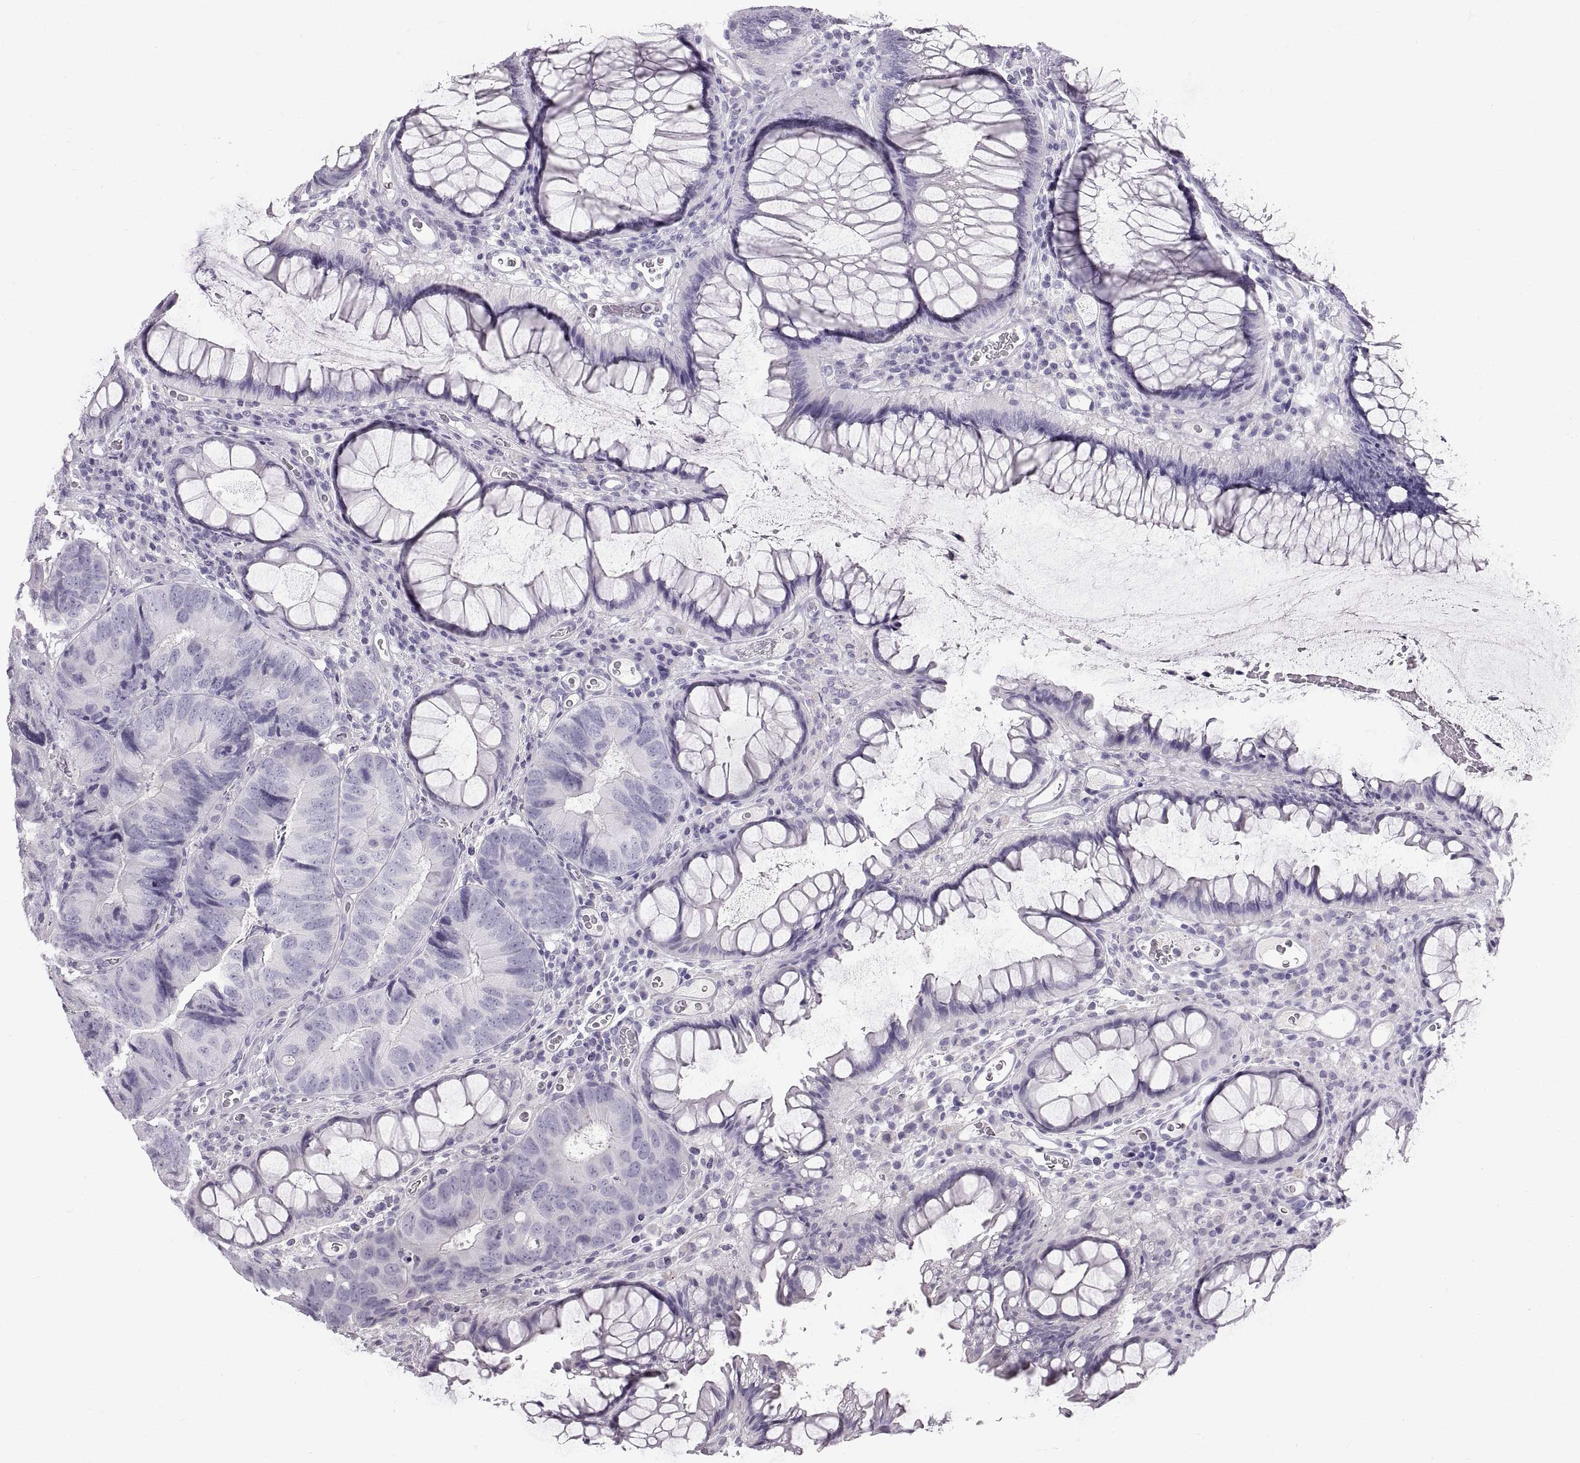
{"staining": {"intensity": "negative", "quantity": "none", "location": "none"}, "tissue": "colorectal cancer", "cell_type": "Tumor cells", "image_type": "cancer", "snomed": [{"axis": "morphology", "description": "Adenocarcinoma, NOS"}, {"axis": "topography", "description": "Colon"}], "caption": "An immunohistochemistry histopathology image of adenocarcinoma (colorectal) is shown. There is no staining in tumor cells of adenocarcinoma (colorectal).", "gene": "WFDC8", "patient": {"sex": "female", "age": 67}}